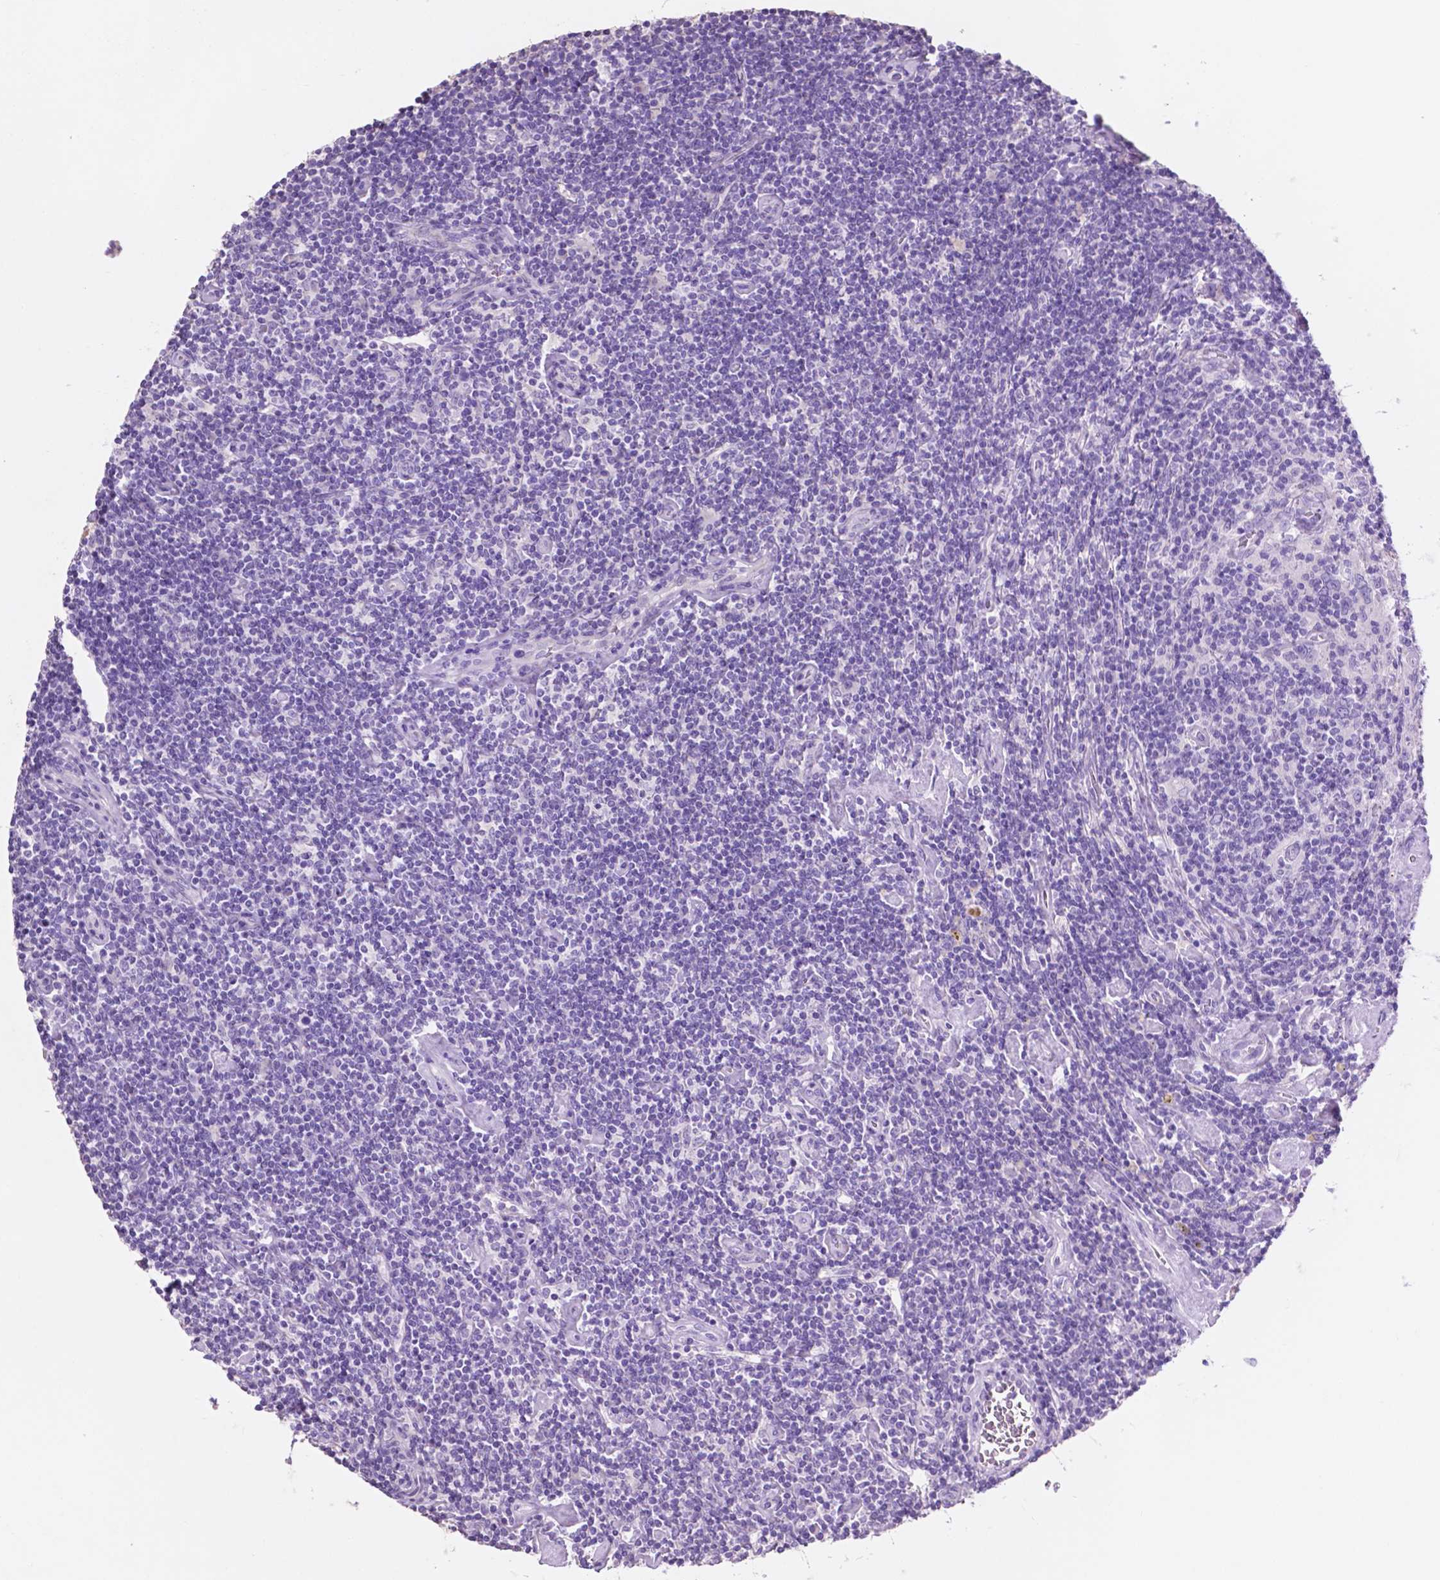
{"staining": {"intensity": "negative", "quantity": "none", "location": "none"}, "tissue": "lymphoma", "cell_type": "Tumor cells", "image_type": "cancer", "snomed": [{"axis": "morphology", "description": "Hodgkin's disease, NOS"}, {"axis": "topography", "description": "Lymph node"}], "caption": "Lymphoma stained for a protein using IHC displays no staining tumor cells.", "gene": "CLDN17", "patient": {"sex": "male", "age": 40}}